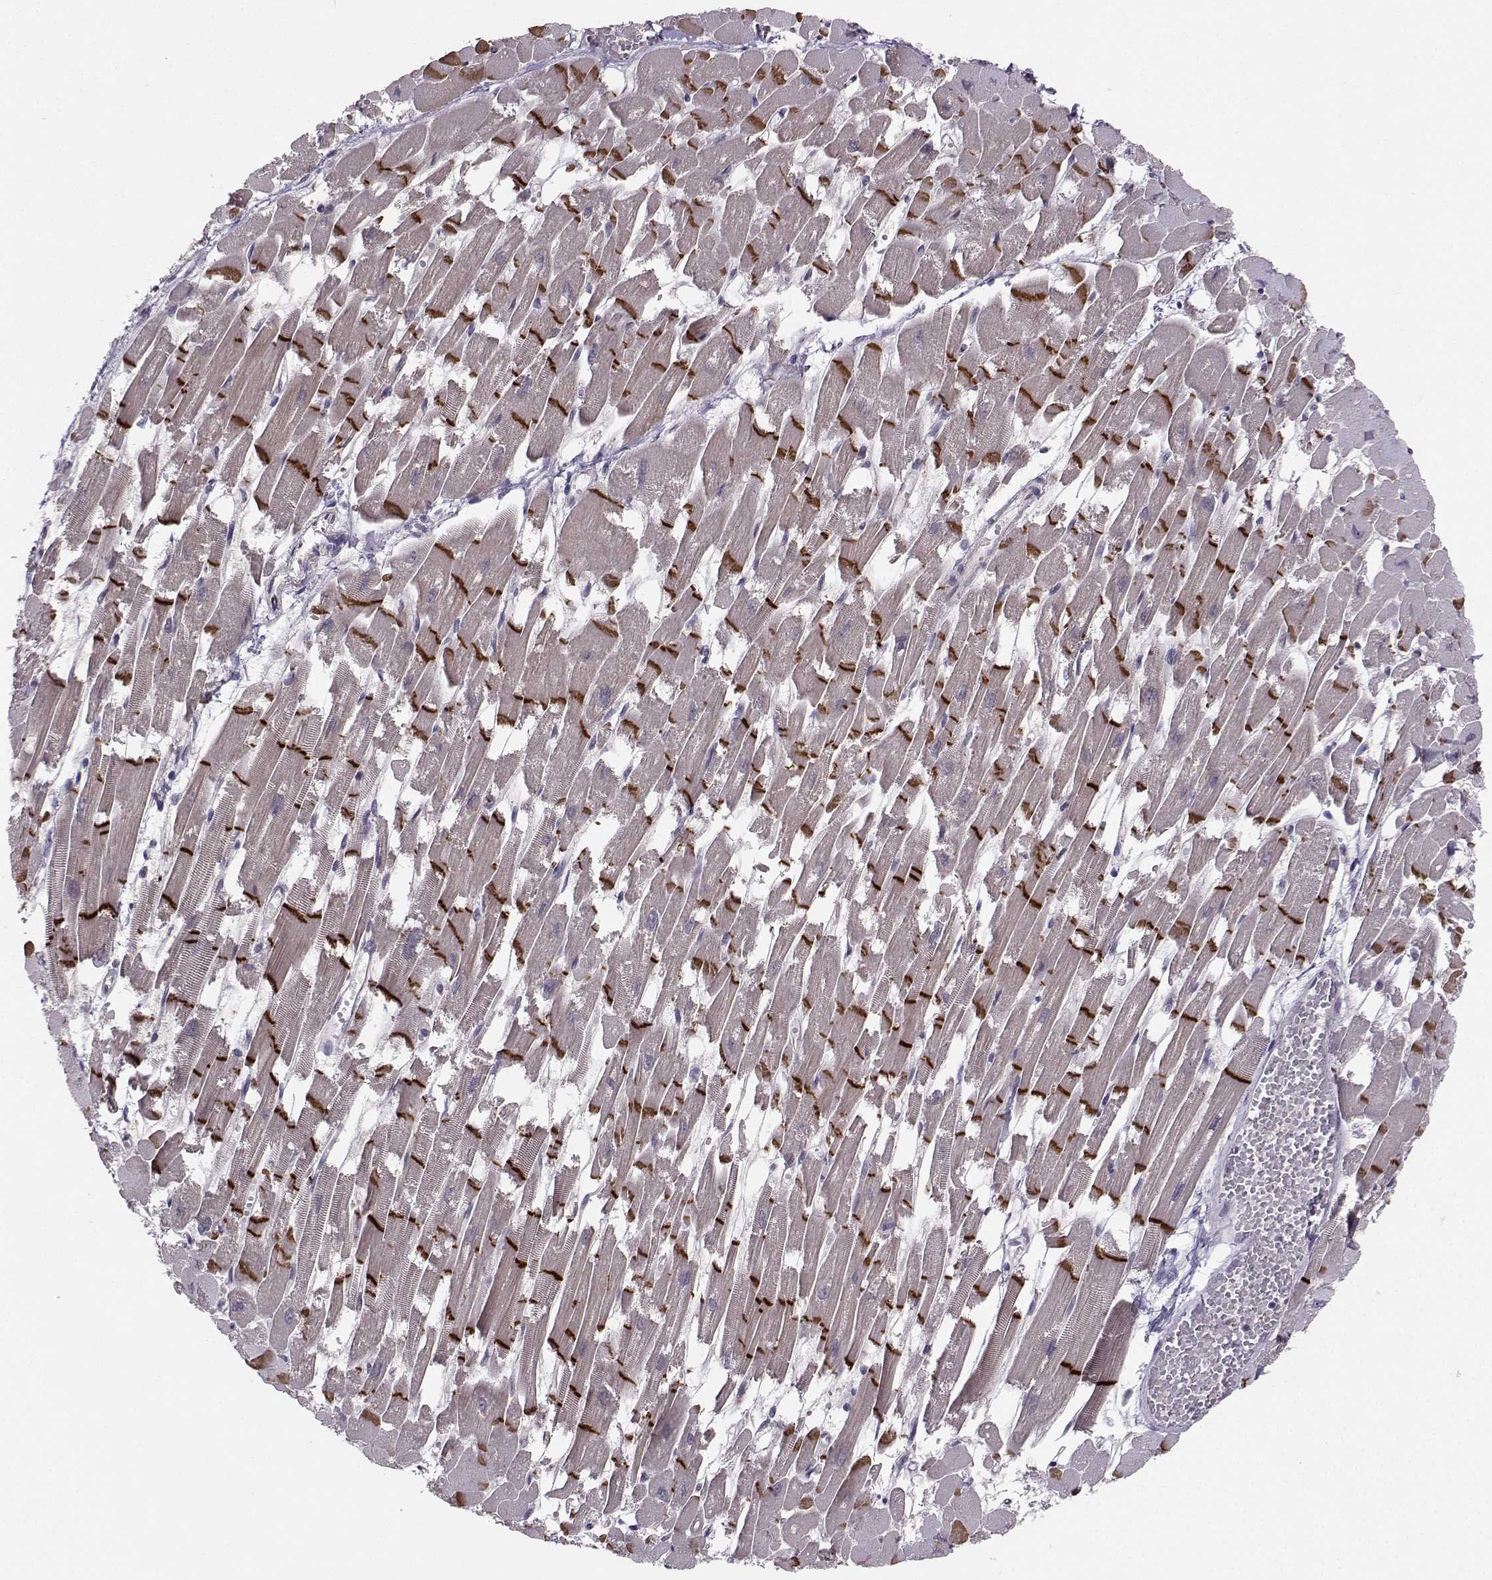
{"staining": {"intensity": "strong", "quantity": "25%-75%", "location": "cytoplasmic/membranous"}, "tissue": "heart muscle", "cell_type": "Cardiomyocytes", "image_type": "normal", "snomed": [{"axis": "morphology", "description": "Normal tissue, NOS"}, {"axis": "topography", "description": "Heart"}], "caption": "Protein expression analysis of benign heart muscle shows strong cytoplasmic/membranous positivity in about 25%-75% of cardiomyocytes. (DAB (3,3'-diaminobenzidine) IHC, brown staining for protein, blue staining for nuclei).", "gene": "PKP2", "patient": {"sex": "female", "age": 52}}